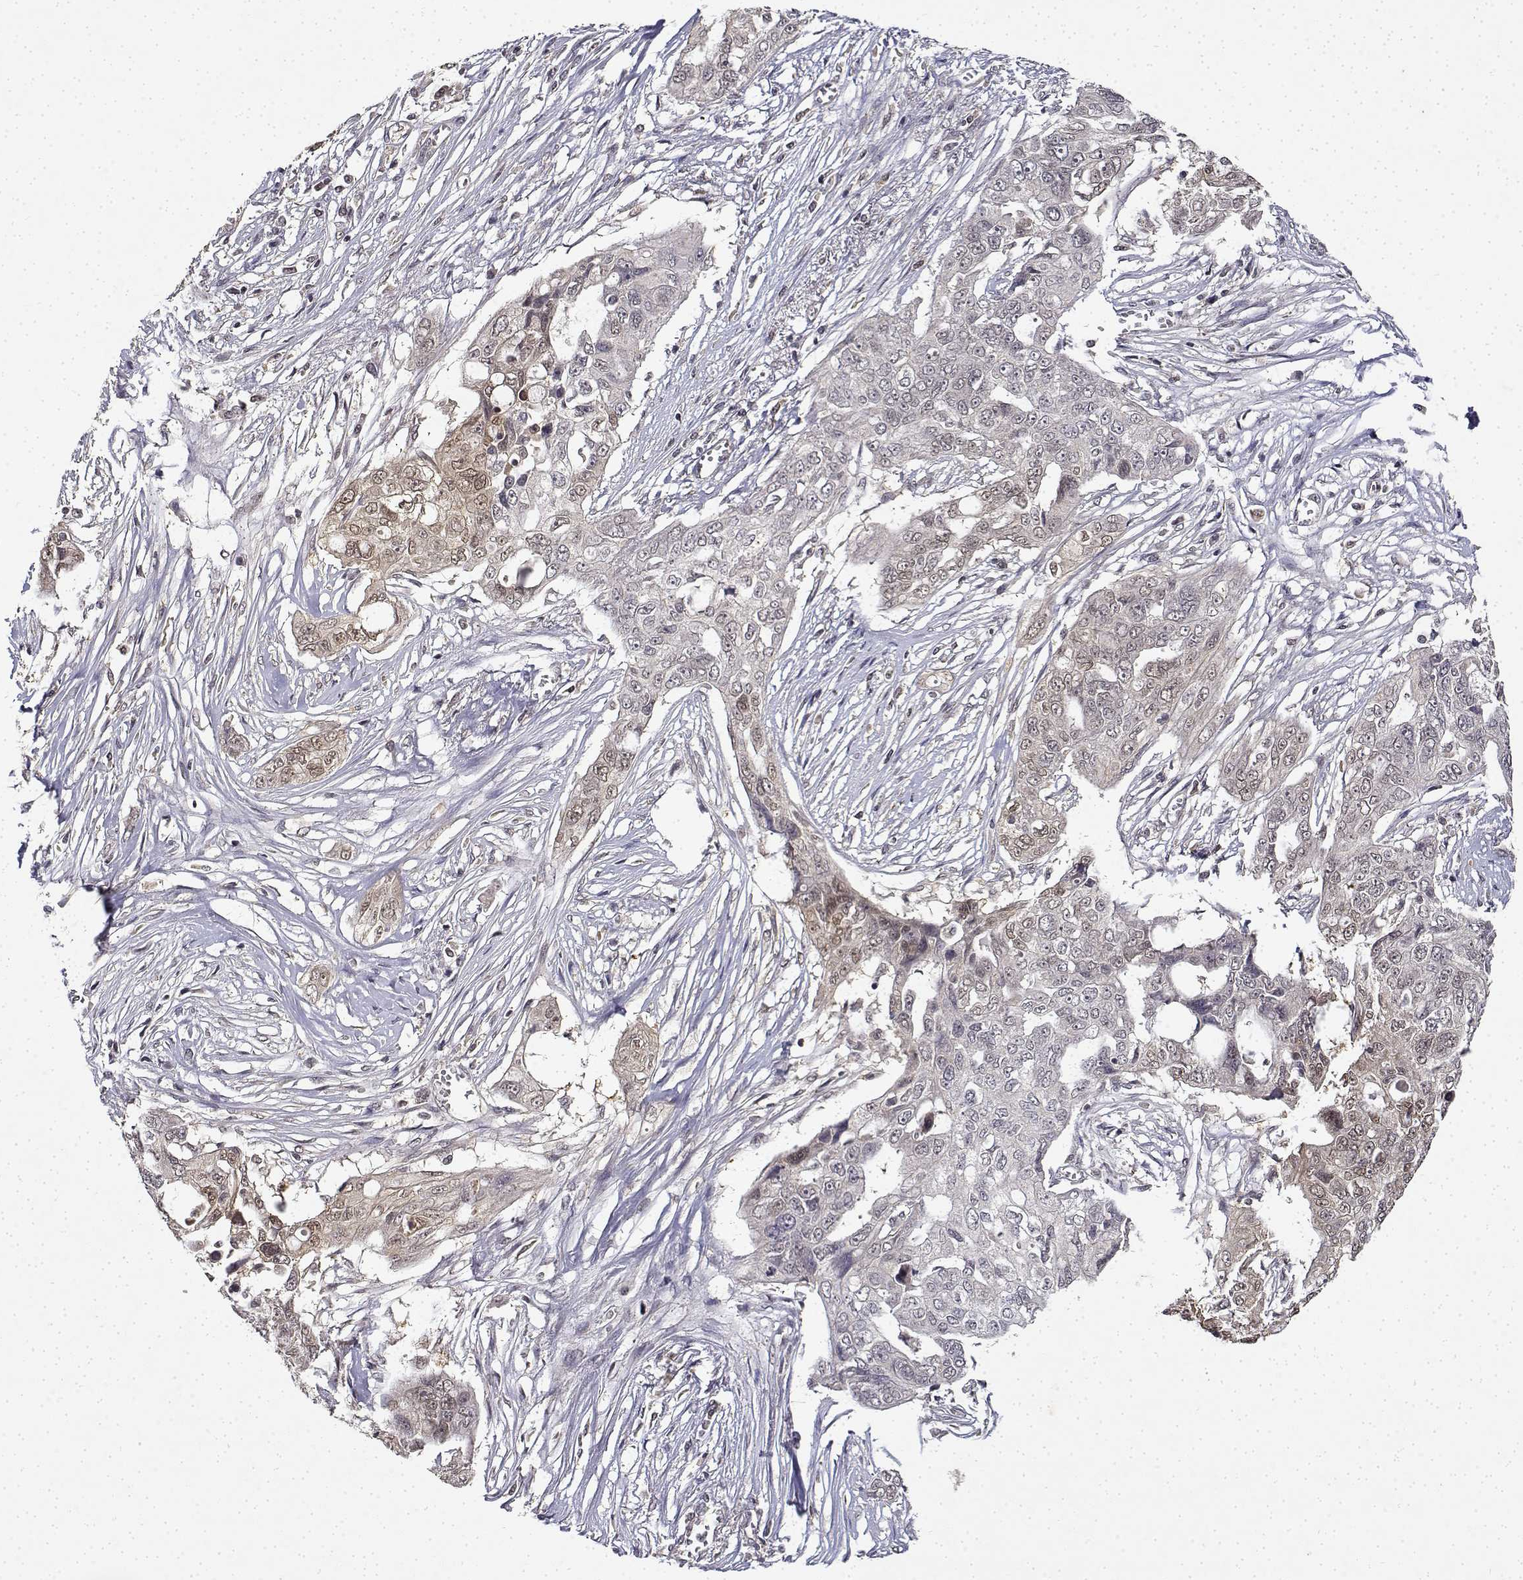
{"staining": {"intensity": "weak", "quantity": "<25%", "location": "cytoplasmic/membranous"}, "tissue": "ovarian cancer", "cell_type": "Tumor cells", "image_type": "cancer", "snomed": [{"axis": "morphology", "description": "Carcinoma, endometroid"}, {"axis": "topography", "description": "Ovary"}], "caption": "Ovarian cancer stained for a protein using immunohistochemistry (IHC) shows no staining tumor cells.", "gene": "BDNF", "patient": {"sex": "female", "age": 70}}